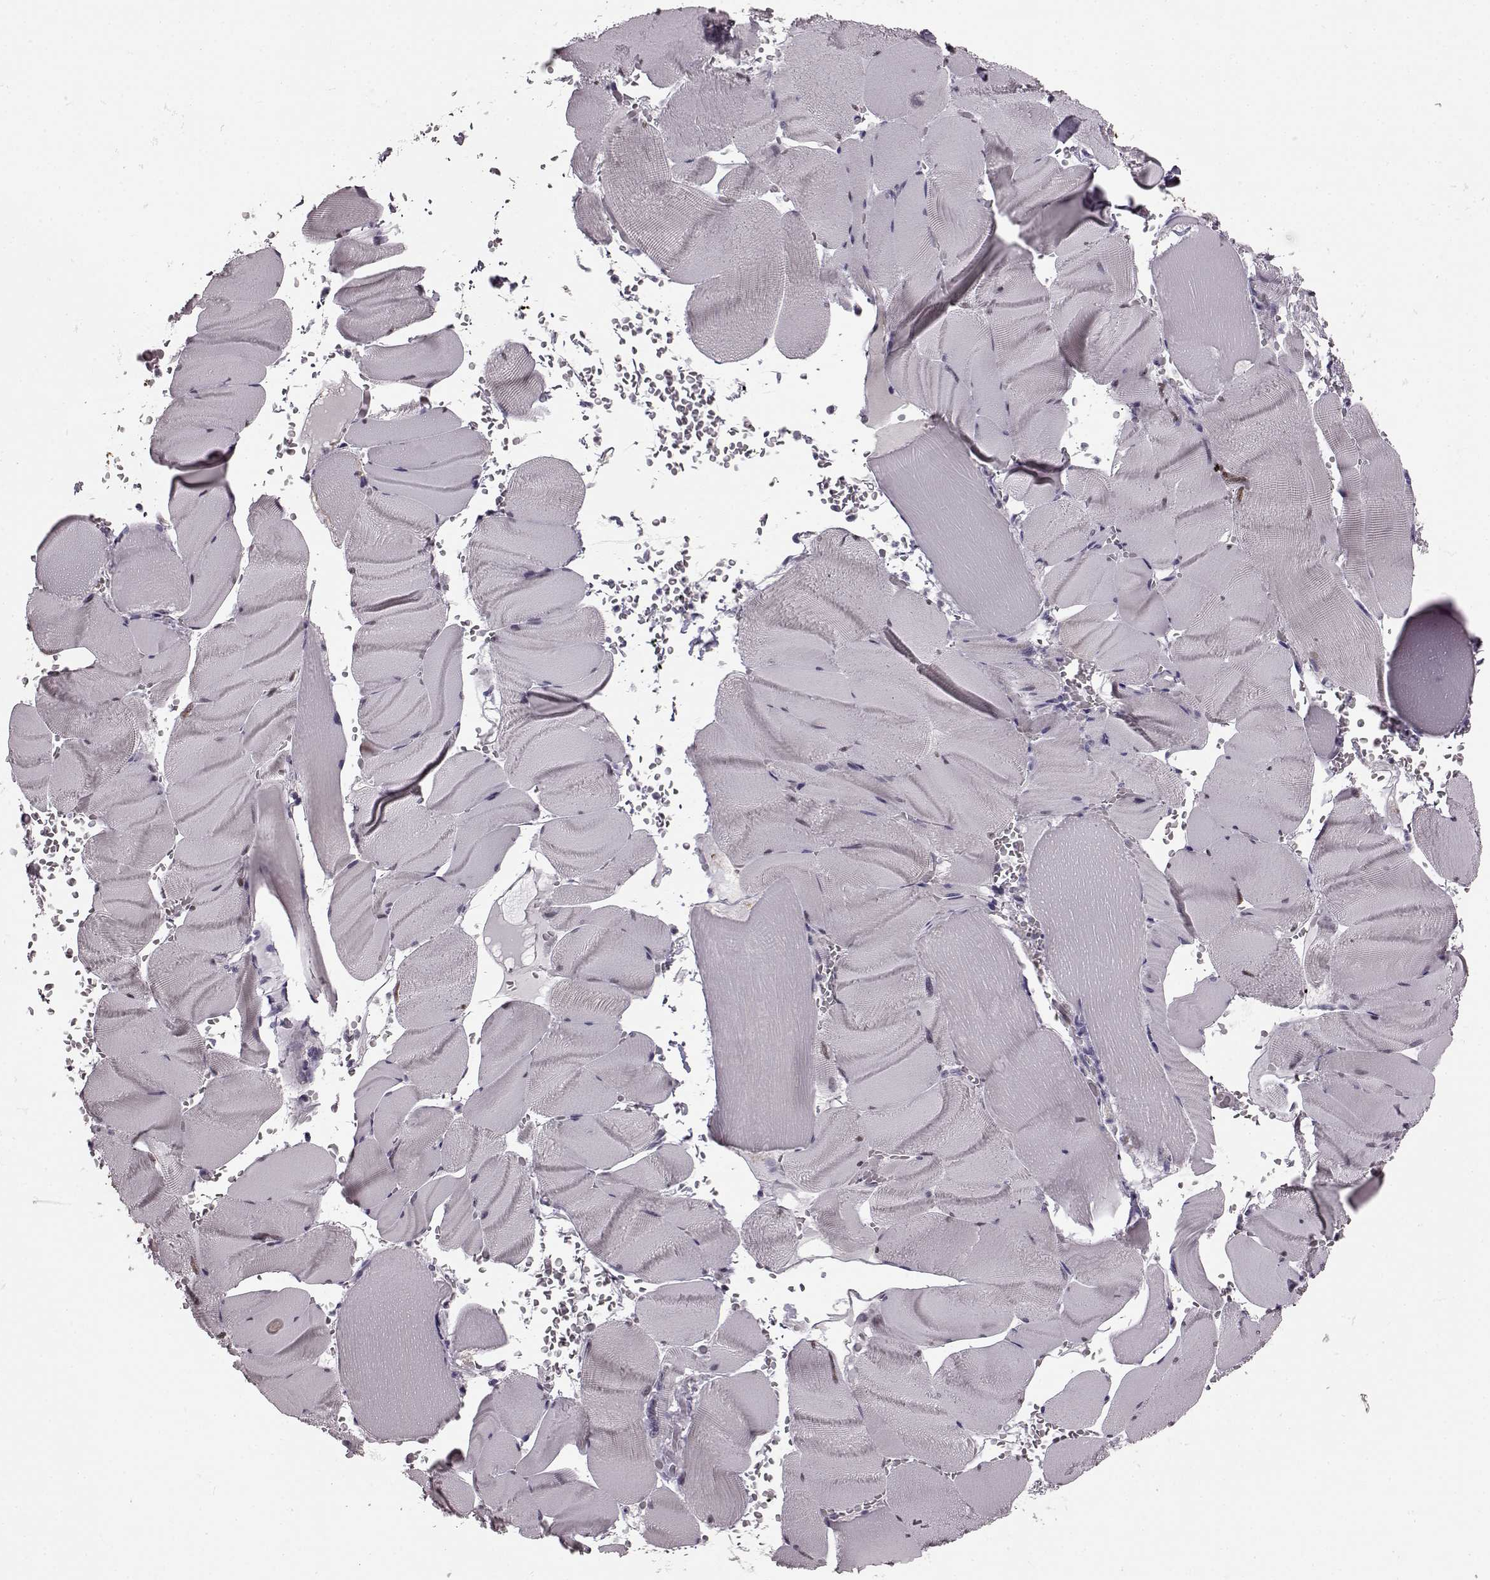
{"staining": {"intensity": "negative", "quantity": "none", "location": "none"}, "tissue": "skeletal muscle", "cell_type": "Myocytes", "image_type": "normal", "snomed": [{"axis": "morphology", "description": "Normal tissue, NOS"}, {"axis": "topography", "description": "Skeletal muscle"}], "caption": "Myocytes show no significant positivity in unremarkable skeletal muscle.", "gene": "SLCO3A1", "patient": {"sex": "male", "age": 56}}